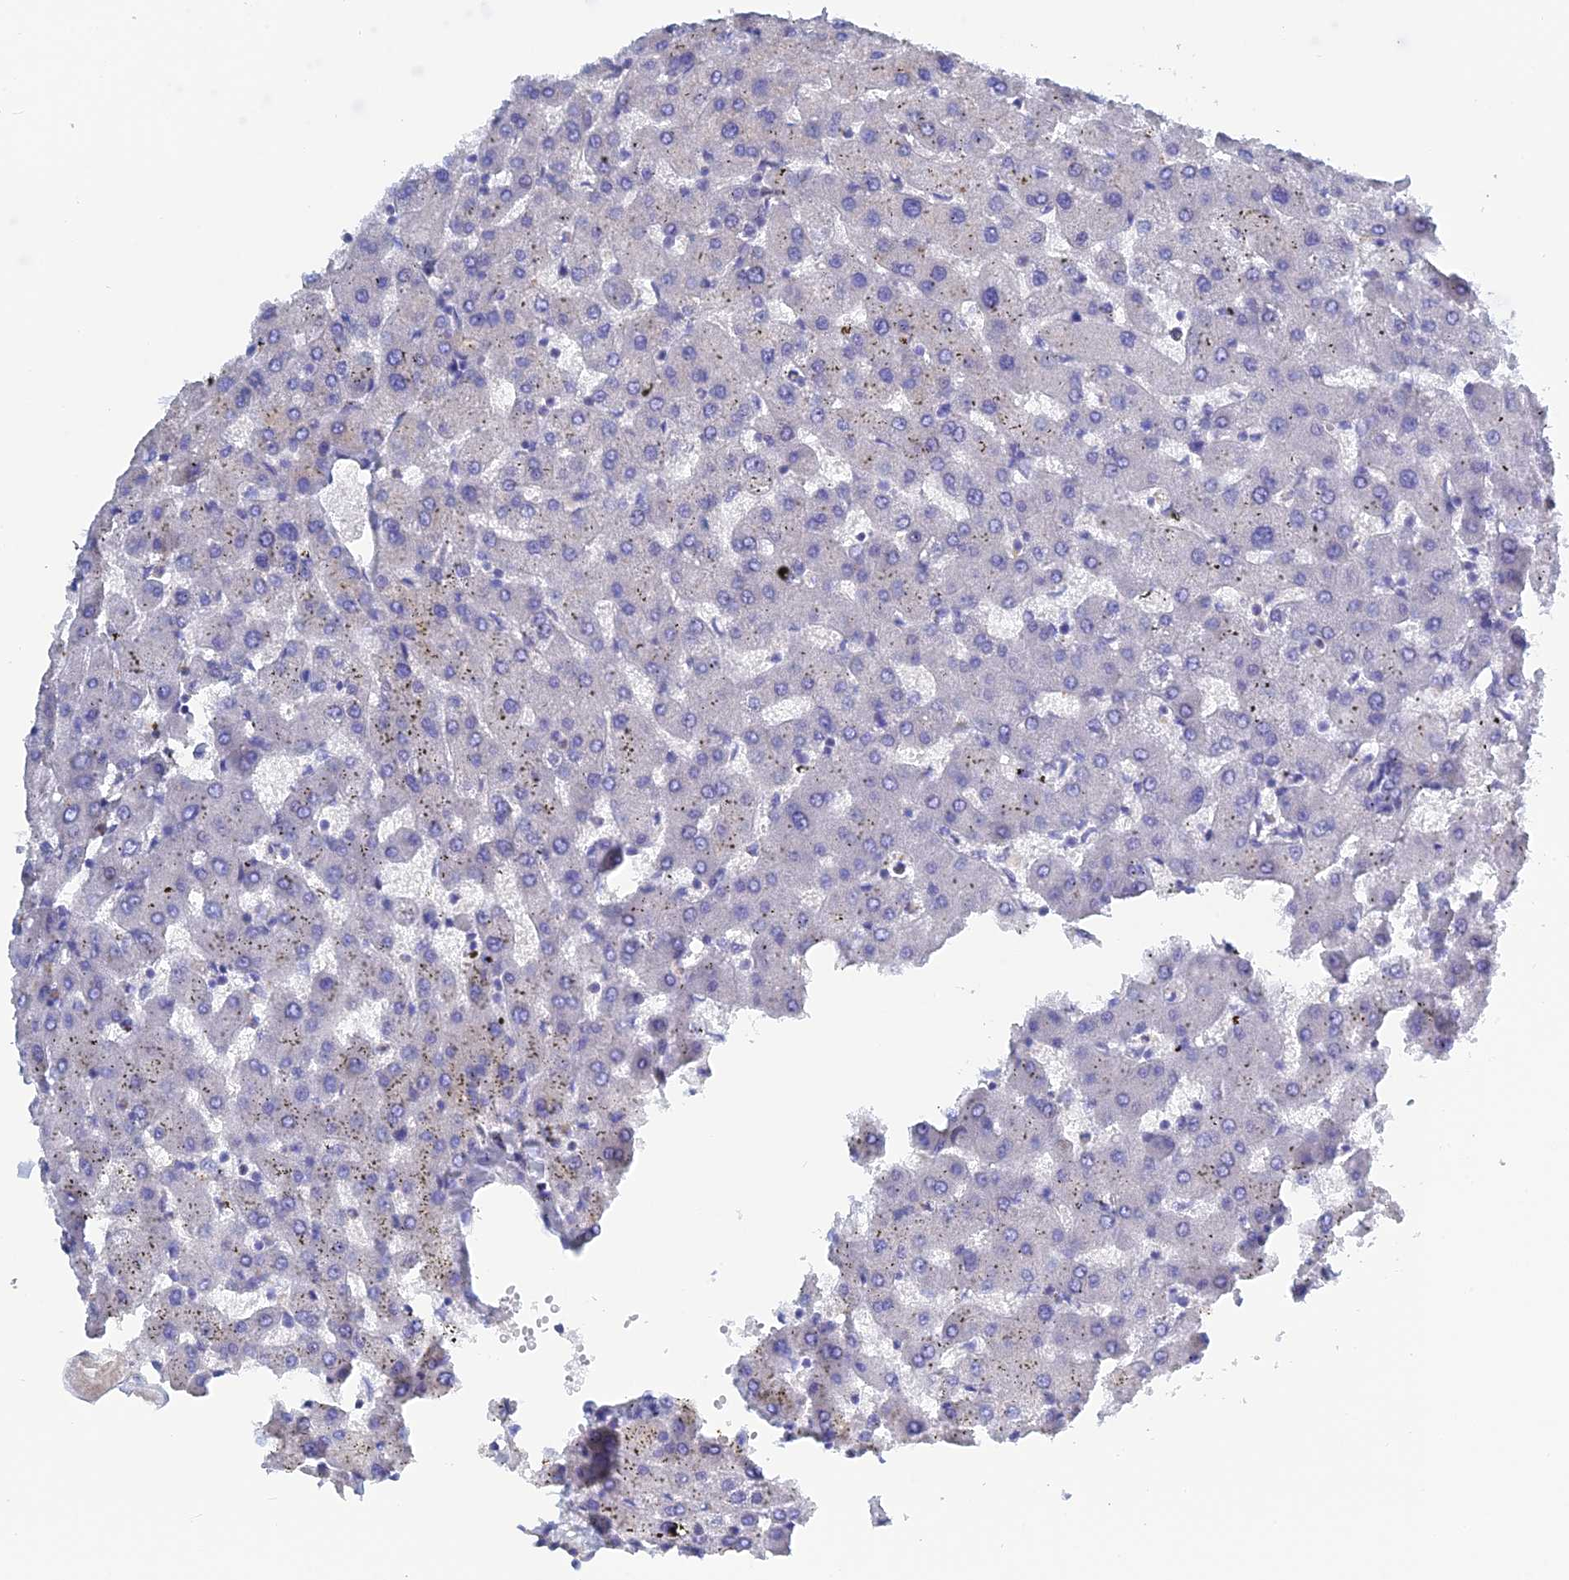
{"staining": {"intensity": "negative", "quantity": "none", "location": "none"}, "tissue": "liver", "cell_type": "Cholangiocytes", "image_type": "normal", "snomed": [{"axis": "morphology", "description": "Normal tissue, NOS"}, {"axis": "topography", "description": "Liver"}], "caption": "This is an IHC image of unremarkable liver. There is no positivity in cholangiocytes.", "gene": "PCDHA8", "patient": {"sex": "female", "age": 63}}